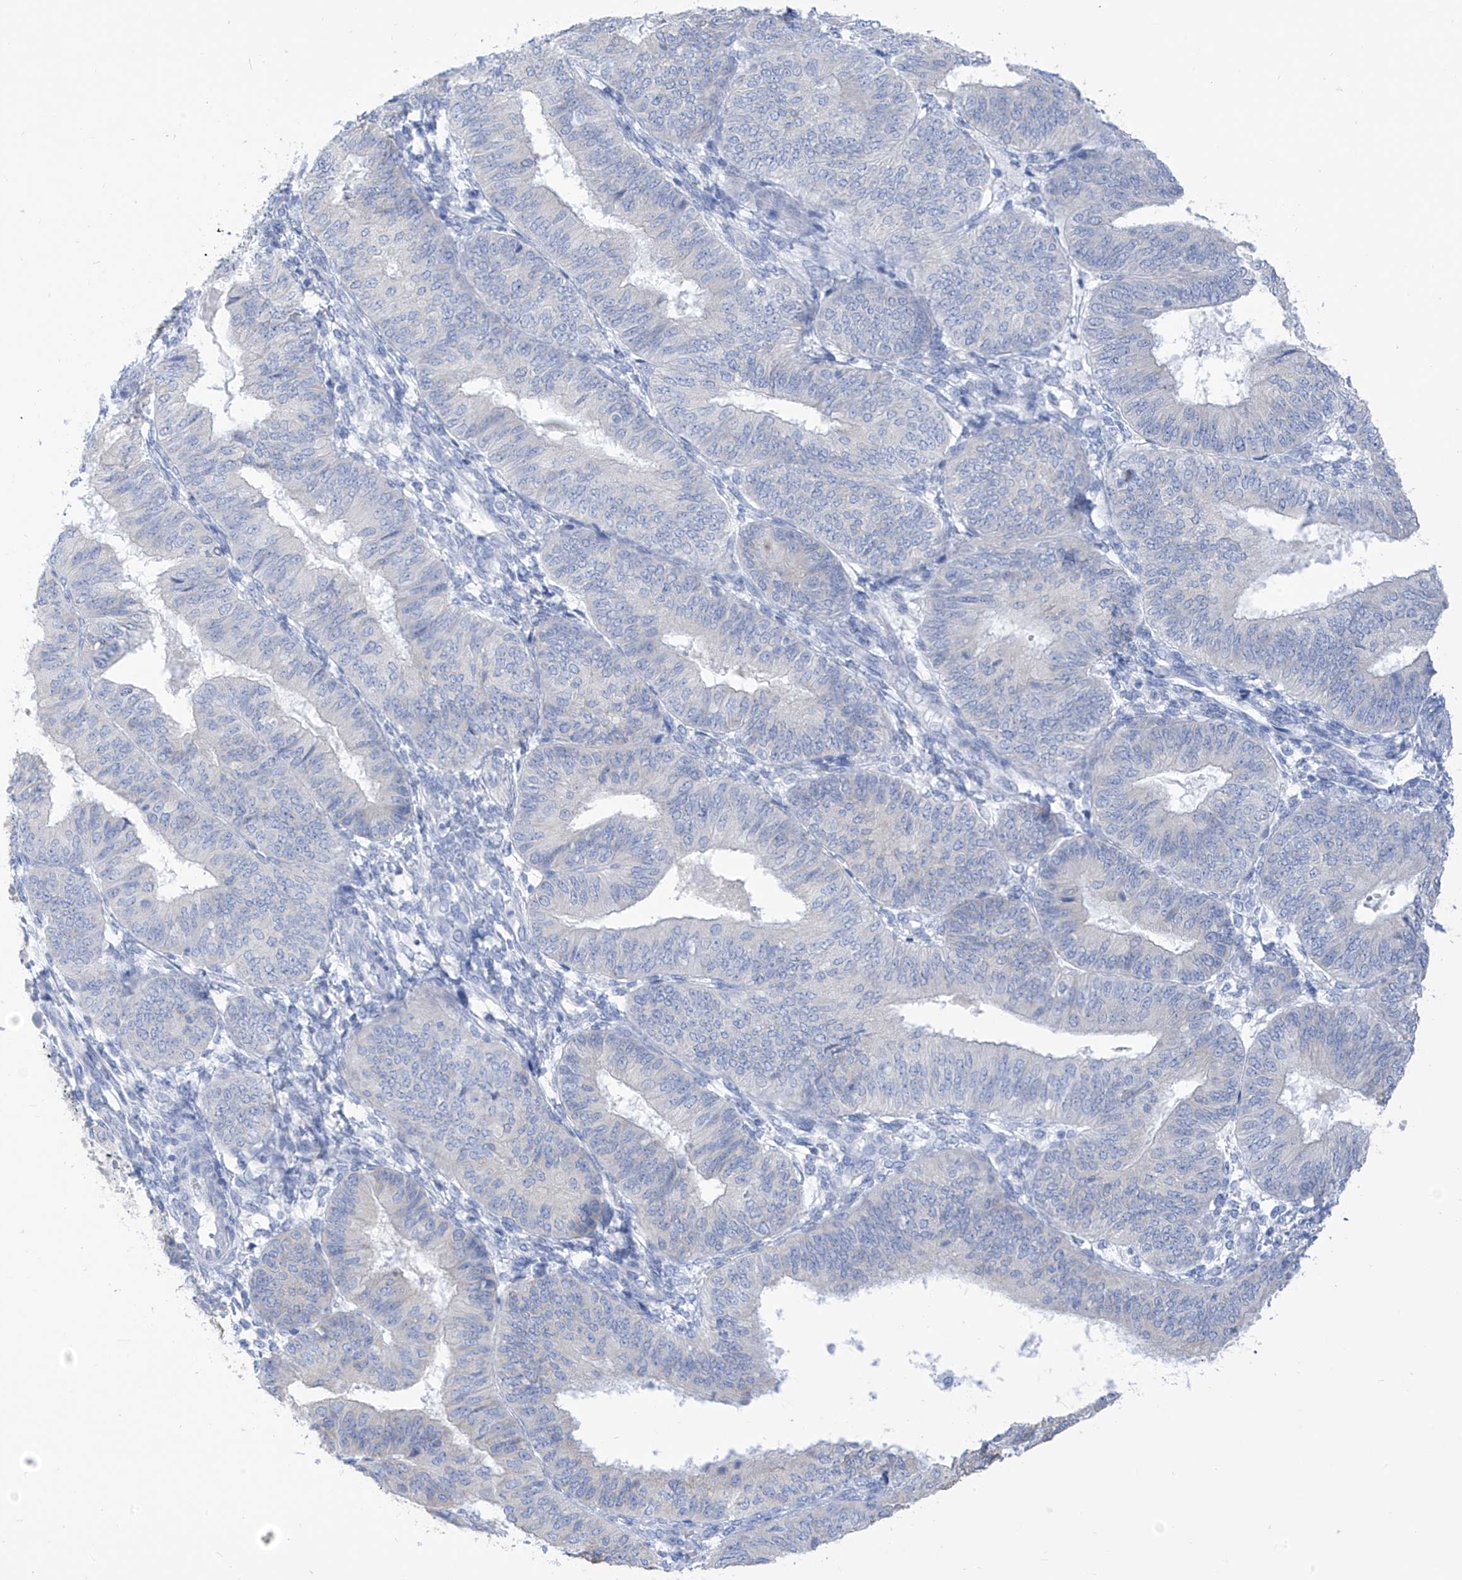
{"staining": {"intensity": "negative", "quantity": "none", "location": "none"}, "tissue": "endometrial cancer", "cell_type": "Tumor cells", "image_type": "cancer", "snomed": [{"axis": "morphology", "description": "Adenocarcinoma, NOS"}, {"axis": "topography", "description": "Endometrium"}], "caption": "Tumor cells show no significant staining in adenocarcinoma (endometrial).", "gene": "RCN2", "patient": {"sex": "female", "age": 58}}